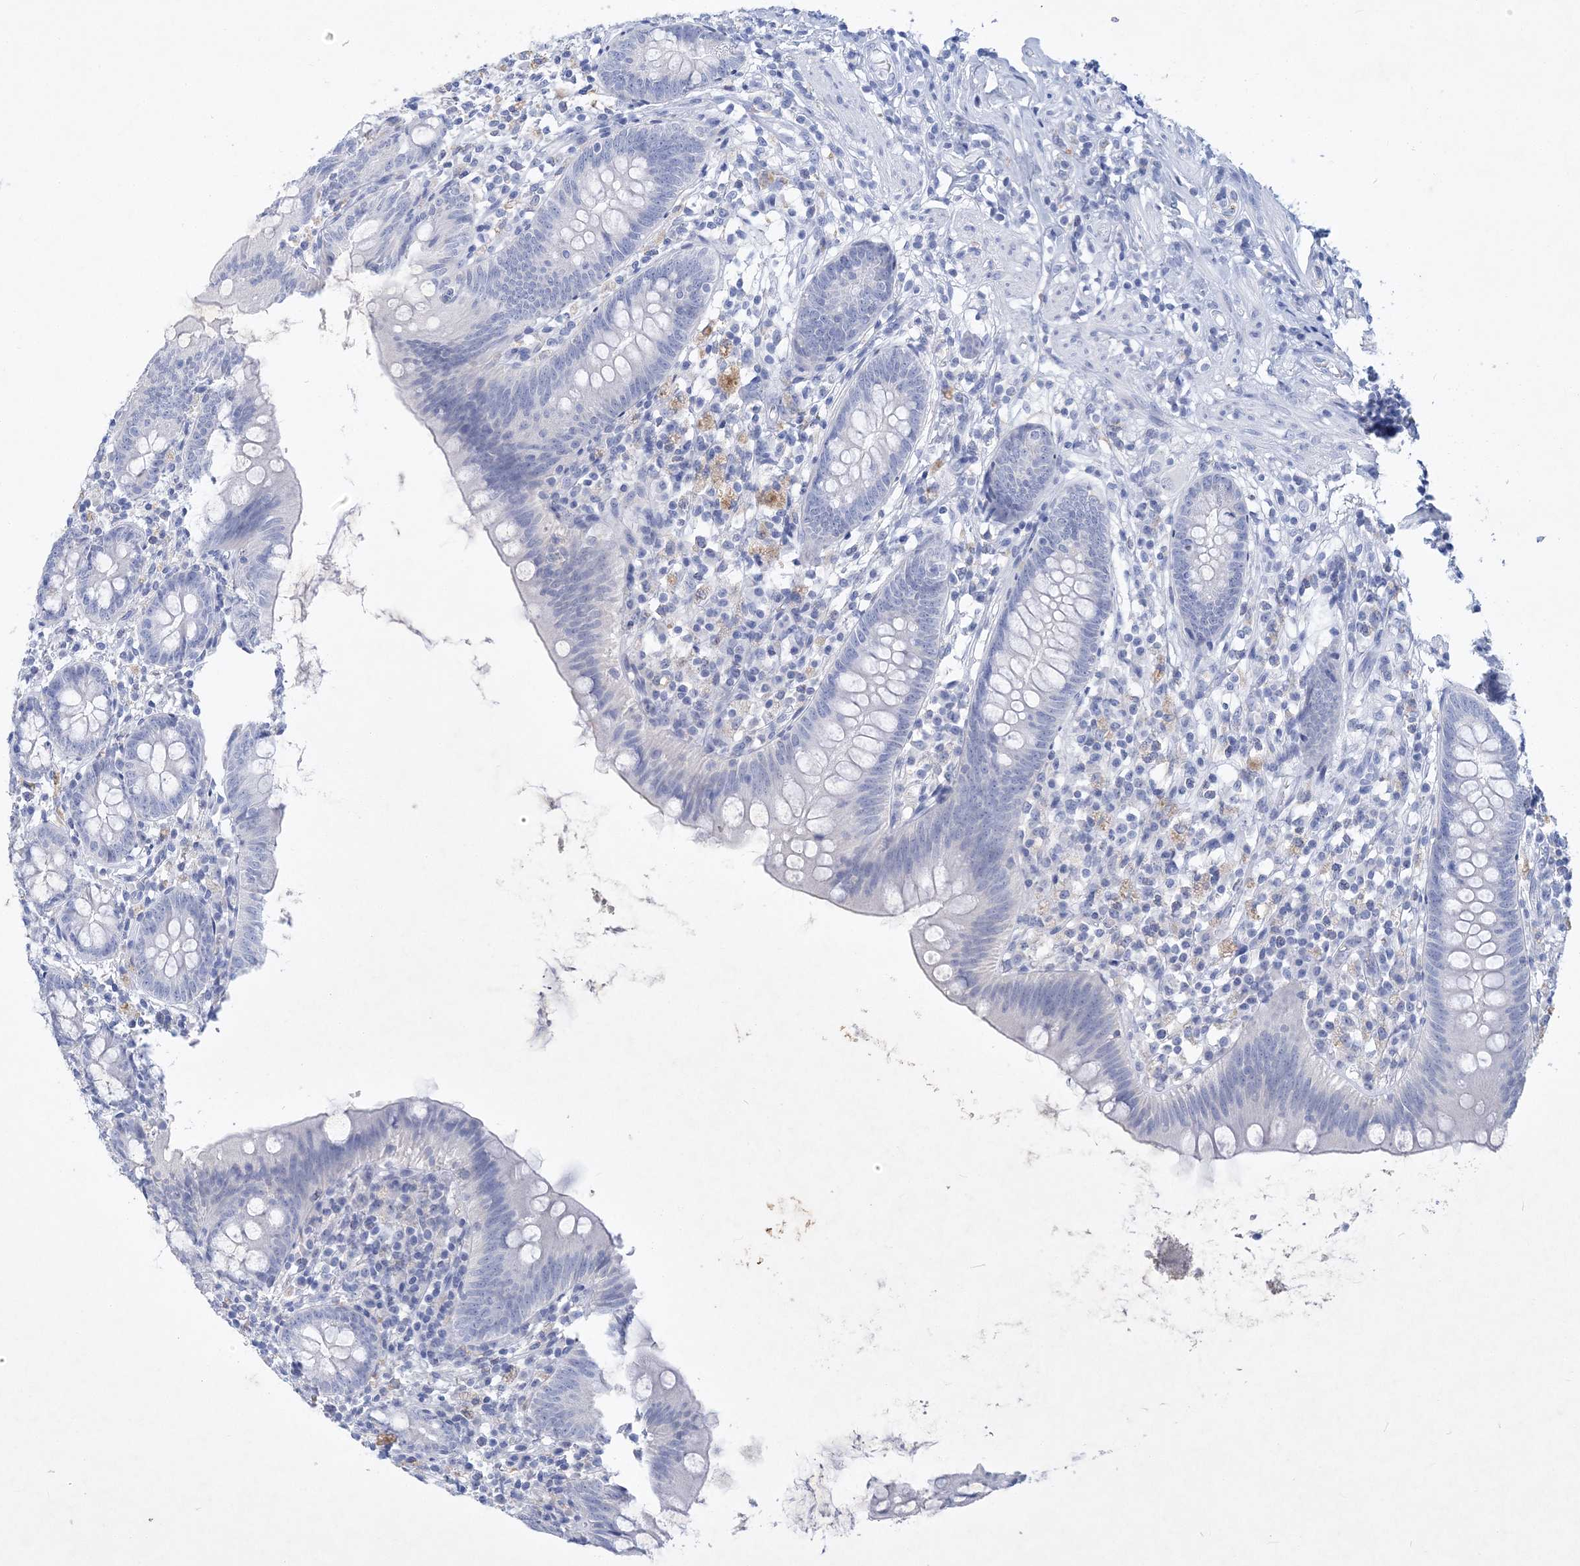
{"staining": {"intensity": "negative", "quantity": "none", "location": "none"}, "tissue": "appendix", "cell_type": "Glandular cells", "image_type": "normal", "snomed": [{"axis": "morphology", "description": "Normal tissue, NOS"}, {"axis": "topography", "description": "Appendix"}], "caption": "Immunohistochemistry (IHC) micrograph of normal appendix: human appendix stained with DAB (3,3'-diaminobenzidine) exhibits no significant protein positivity in glandular cells.", "gene": "COPS8", "patient": {"sex": "female", "age": 62}}